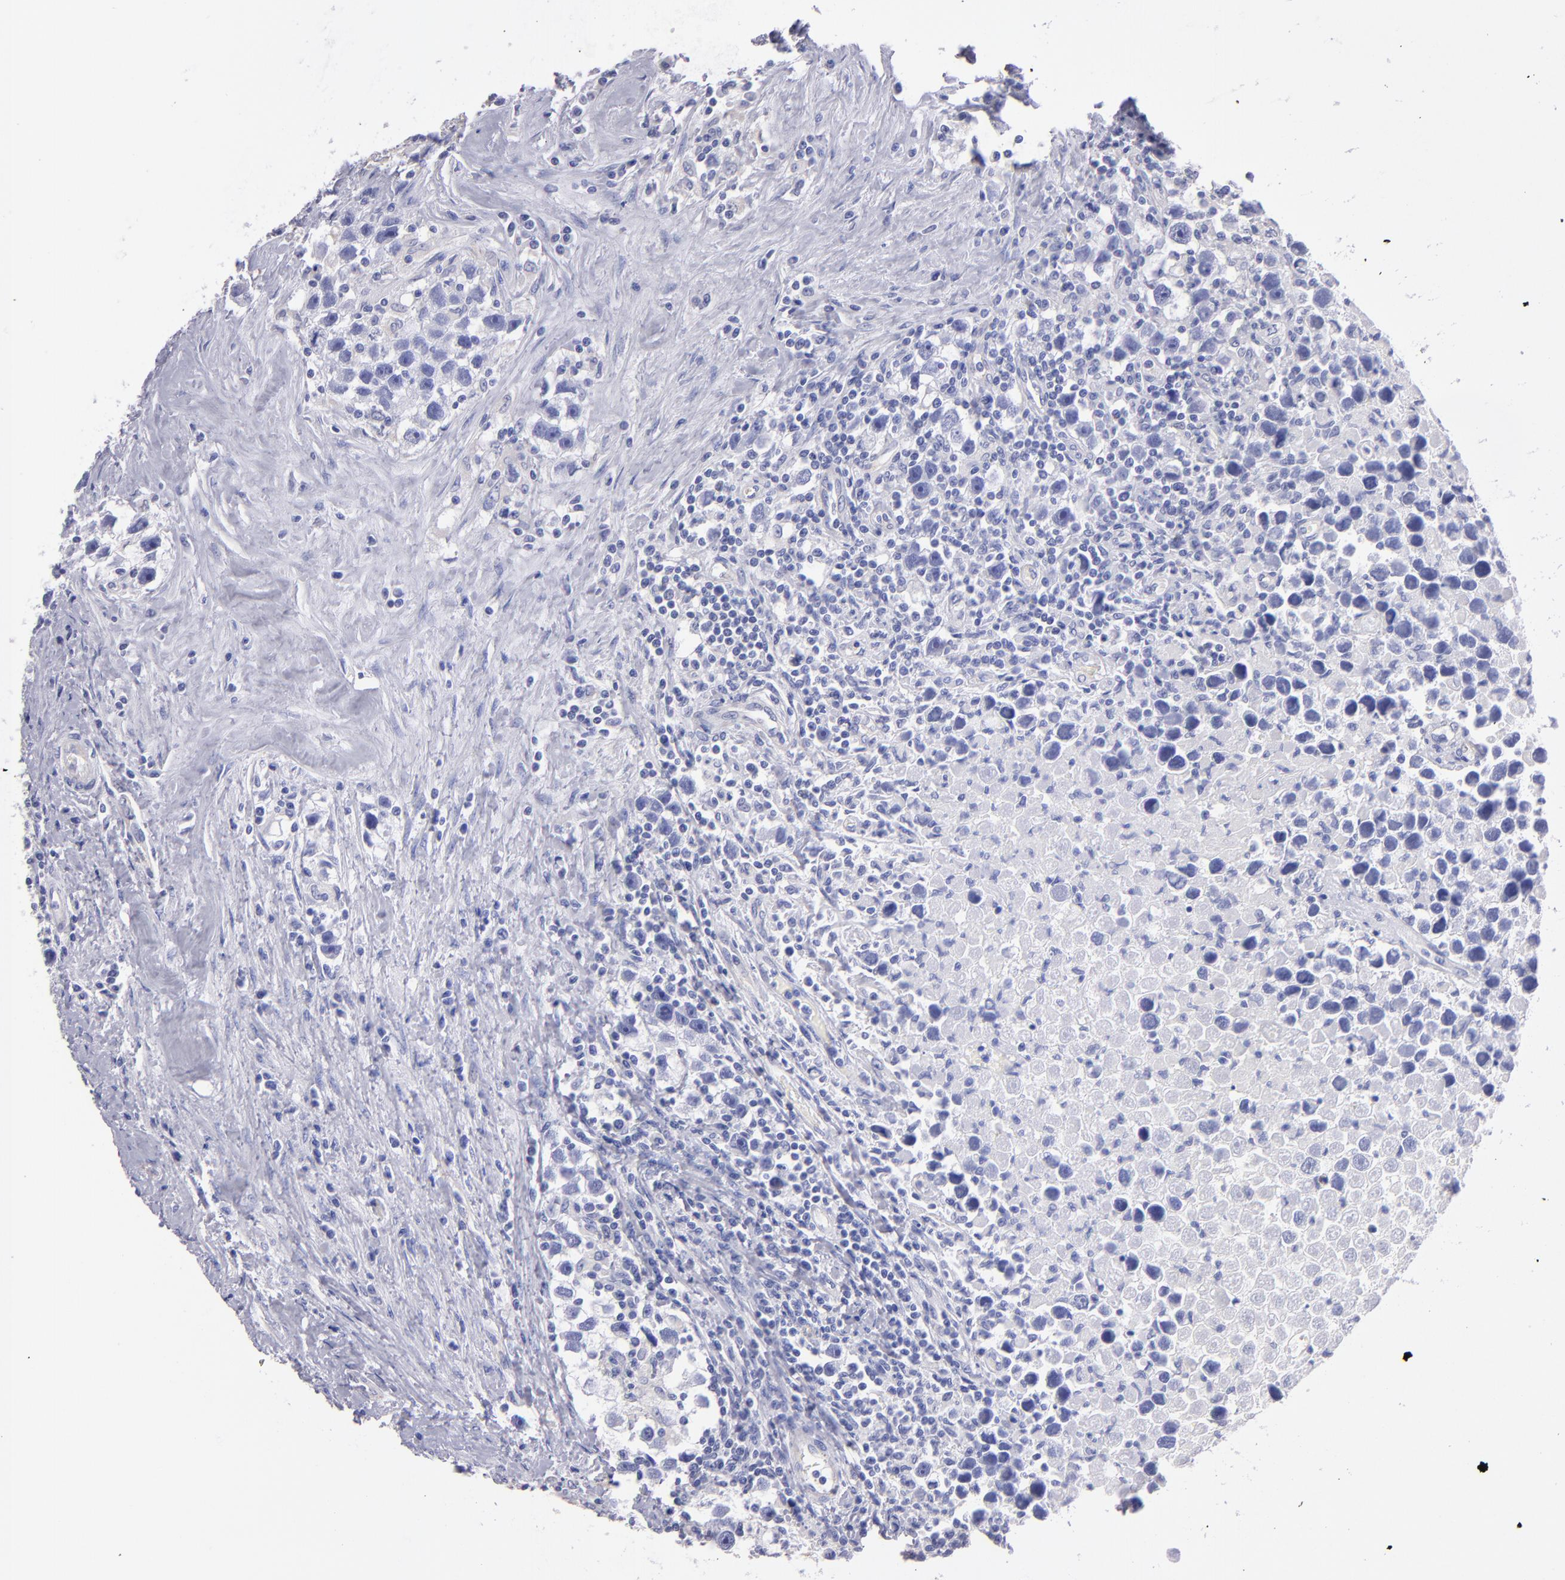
{"staining": {"intensity": "negative", "quantity": "none", "location": "none"}, "tissue": "testis cancer", "cell_type": "Tumor cells", "image_type": "cancer", "snomed": [{"axis": "morphology", "description": "Seminoma, NOS"}, {"axis": "topography", "description": "Testis"}], "caption": "This is an immunohistochemistry (IHC) histopathology image of testis cancer (seminoma). There is no staining in tumor cells.", "gene": "TG", "patient": {"sex": "male", "age": 43}}